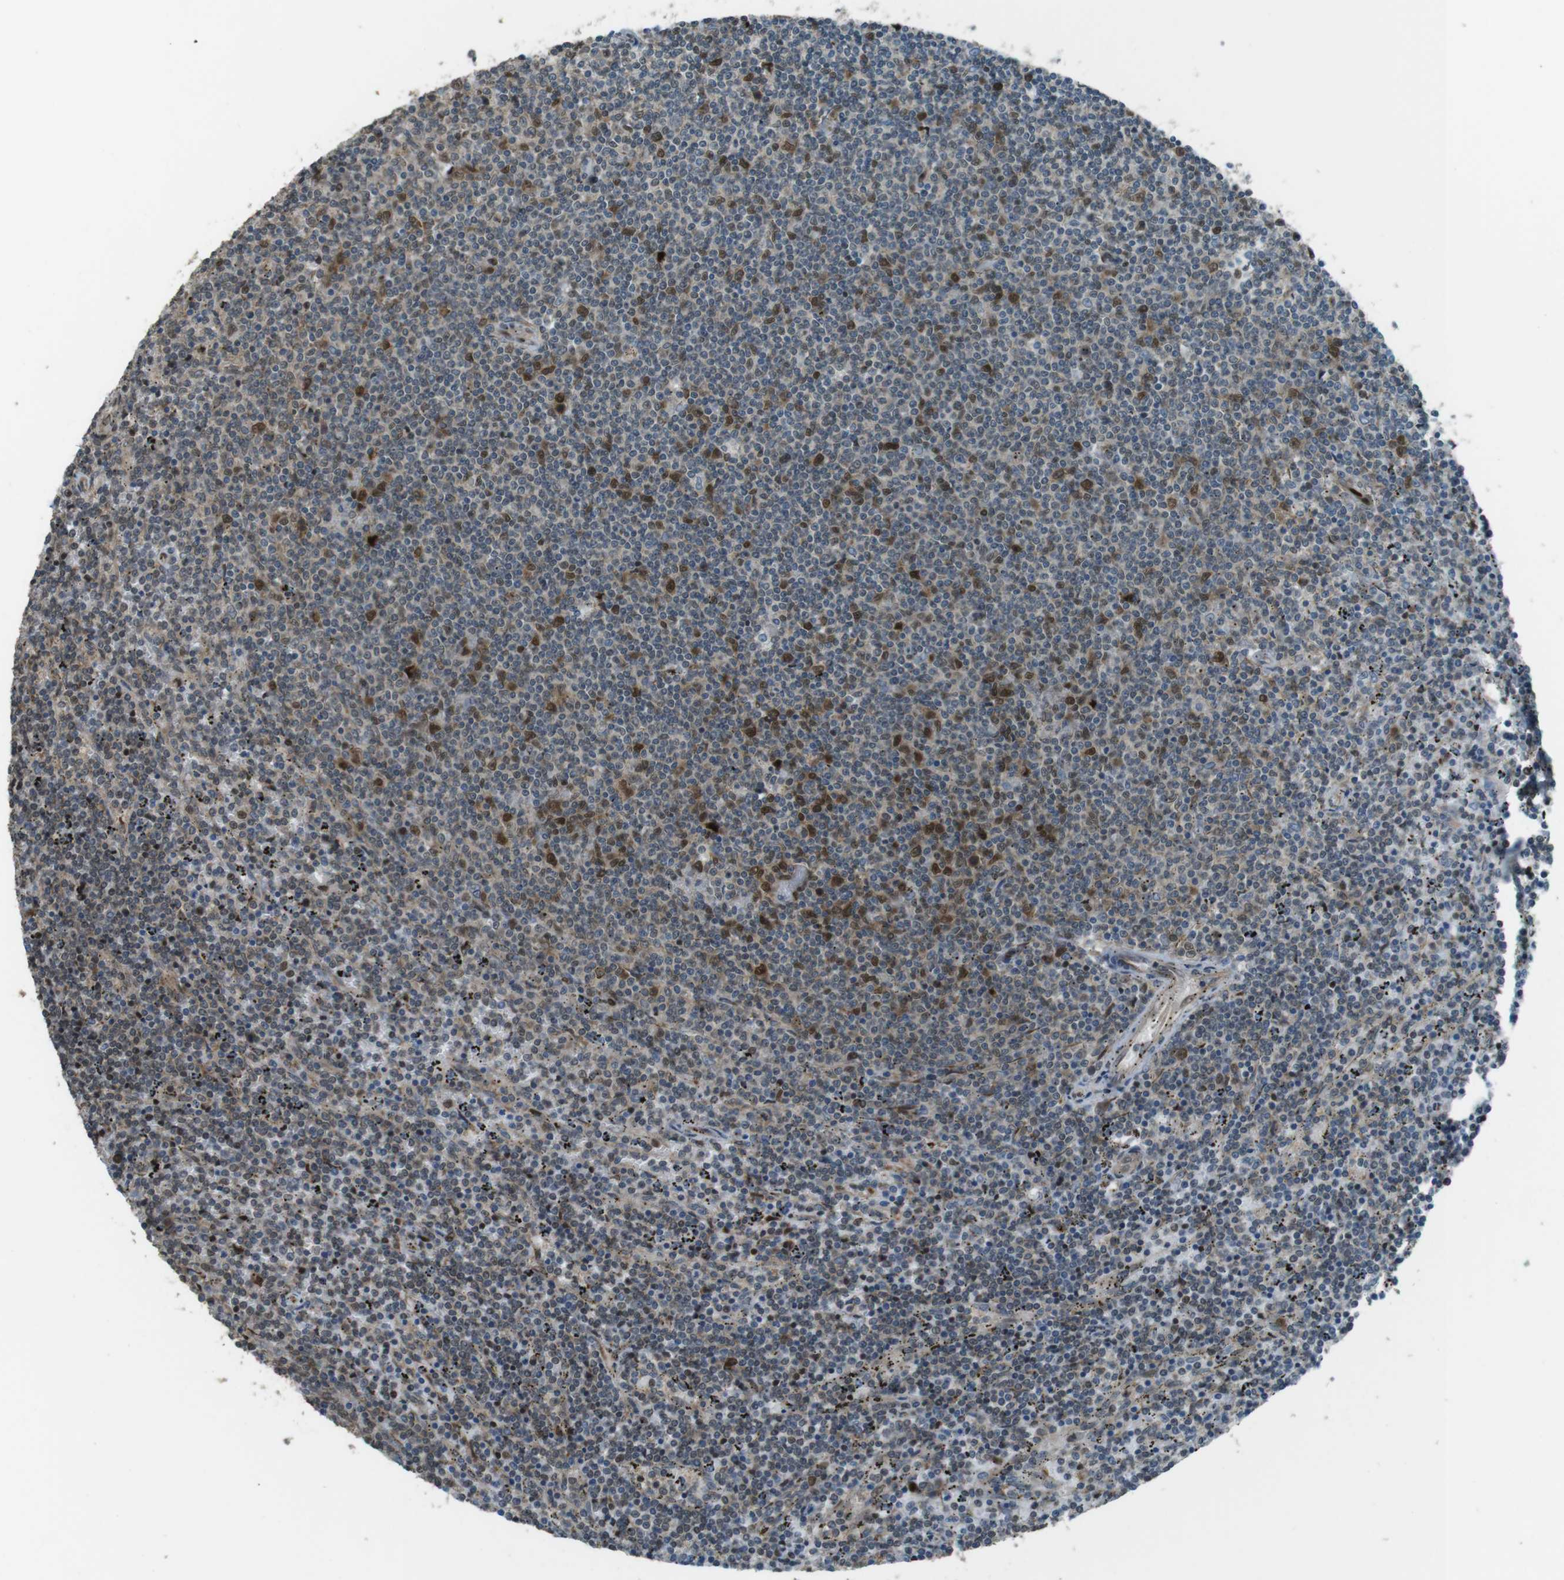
{"staining": {"intensity": "moderate", "quantity": "25%-75%", "location": "nuclear"}, "tissue": "lymphoma", "cell_type": "Tumor cells", "image_type": "cancer", "snomed": [{"axis": "morphology", "description": "Malignant lymphoma, non-Hodgkin's type, Low grade"}, {"axis": "topography", "description": "Spleen"}], "caption": "A photomicrograph showing moderate nuclear positivity in about 25%-75% of tumor cells in lymphoma, as visualized by brown immunohistochemical staining.", "gene": "ZNF330", "patient": {"sex": "female", "age": 50}}